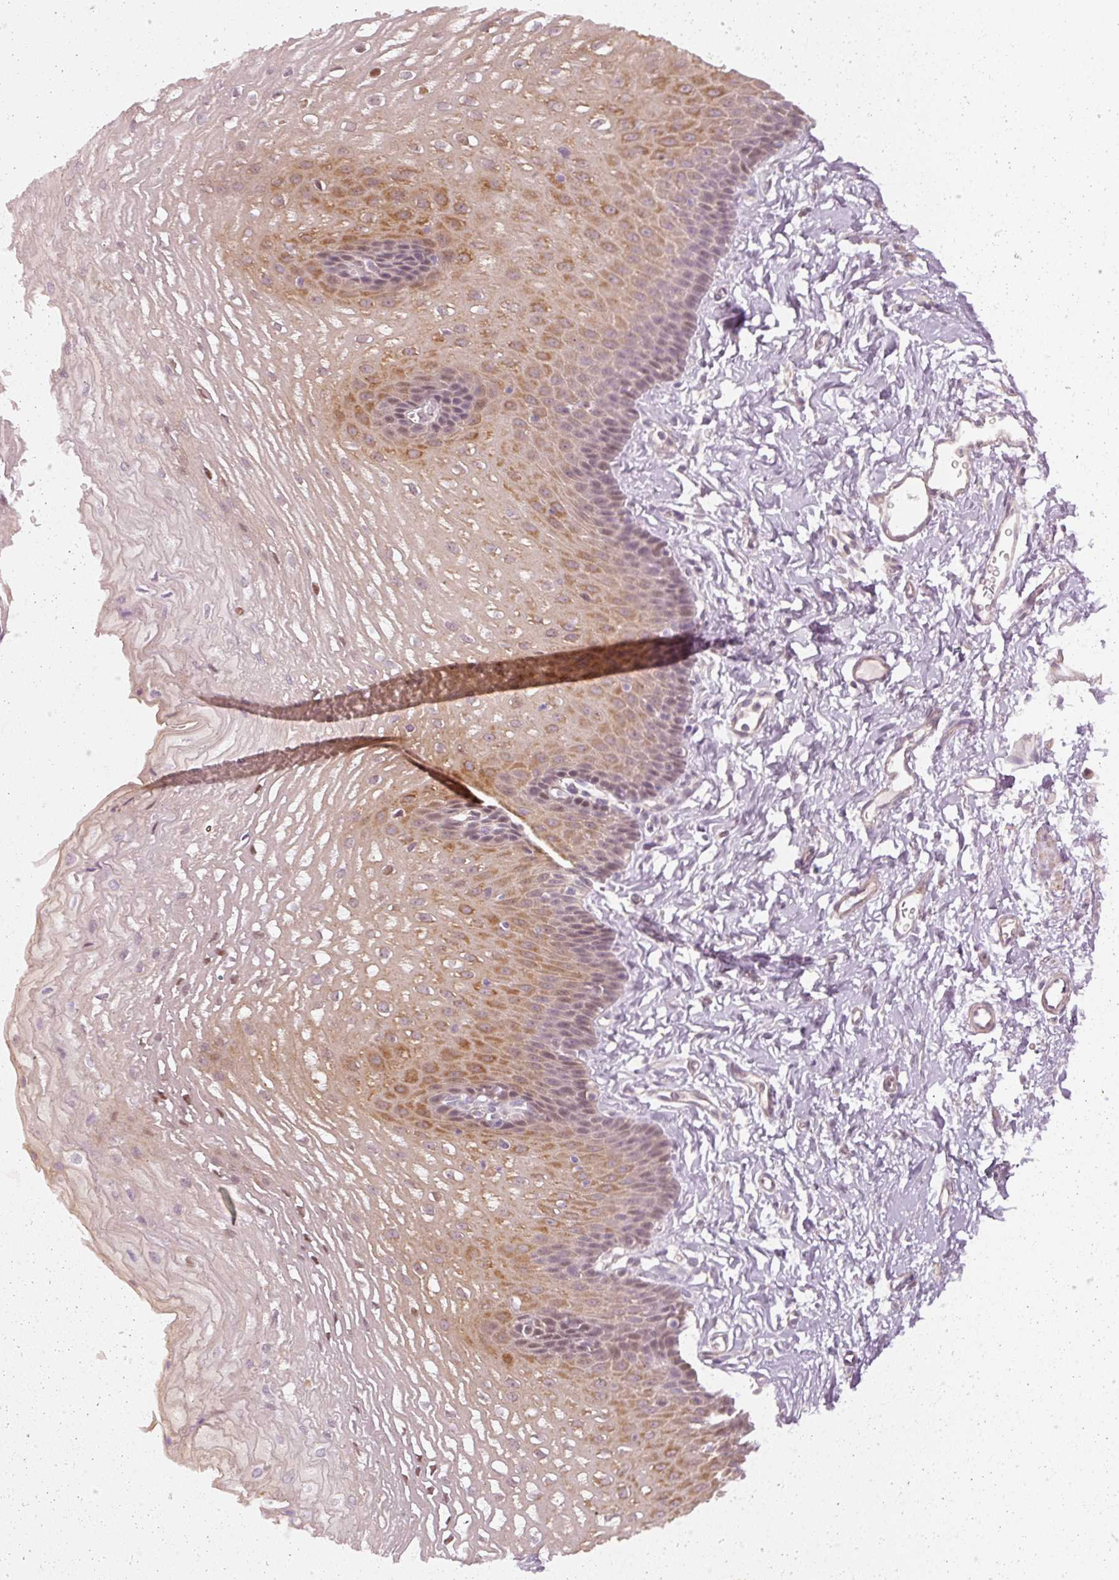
{"staining": {"intensity": "moderate", "quantity": "25%-75%", "location": "cytoplasmic/membranous,nuclear"}, "tissue": "esophagus", "cell_type": "Squamous epithelial cells", "image_type": "normal", "snomed": [{"axis": "morphology", "description": "Normal tissue, NOS"}, {"axis": "topography", "description": "Esophagus"}], "caption": "Squamous epithelial cells demonstrate medium levels of moderate cytoplasmic/membranous,nuclear expression in approximately 25%-75% of cells in unremarkable esophagus. The protein is shown in brown color, while the nuclei are stained blue.", "gene": "DAPP1", "patient": {"sex": "male", "age": 70}}